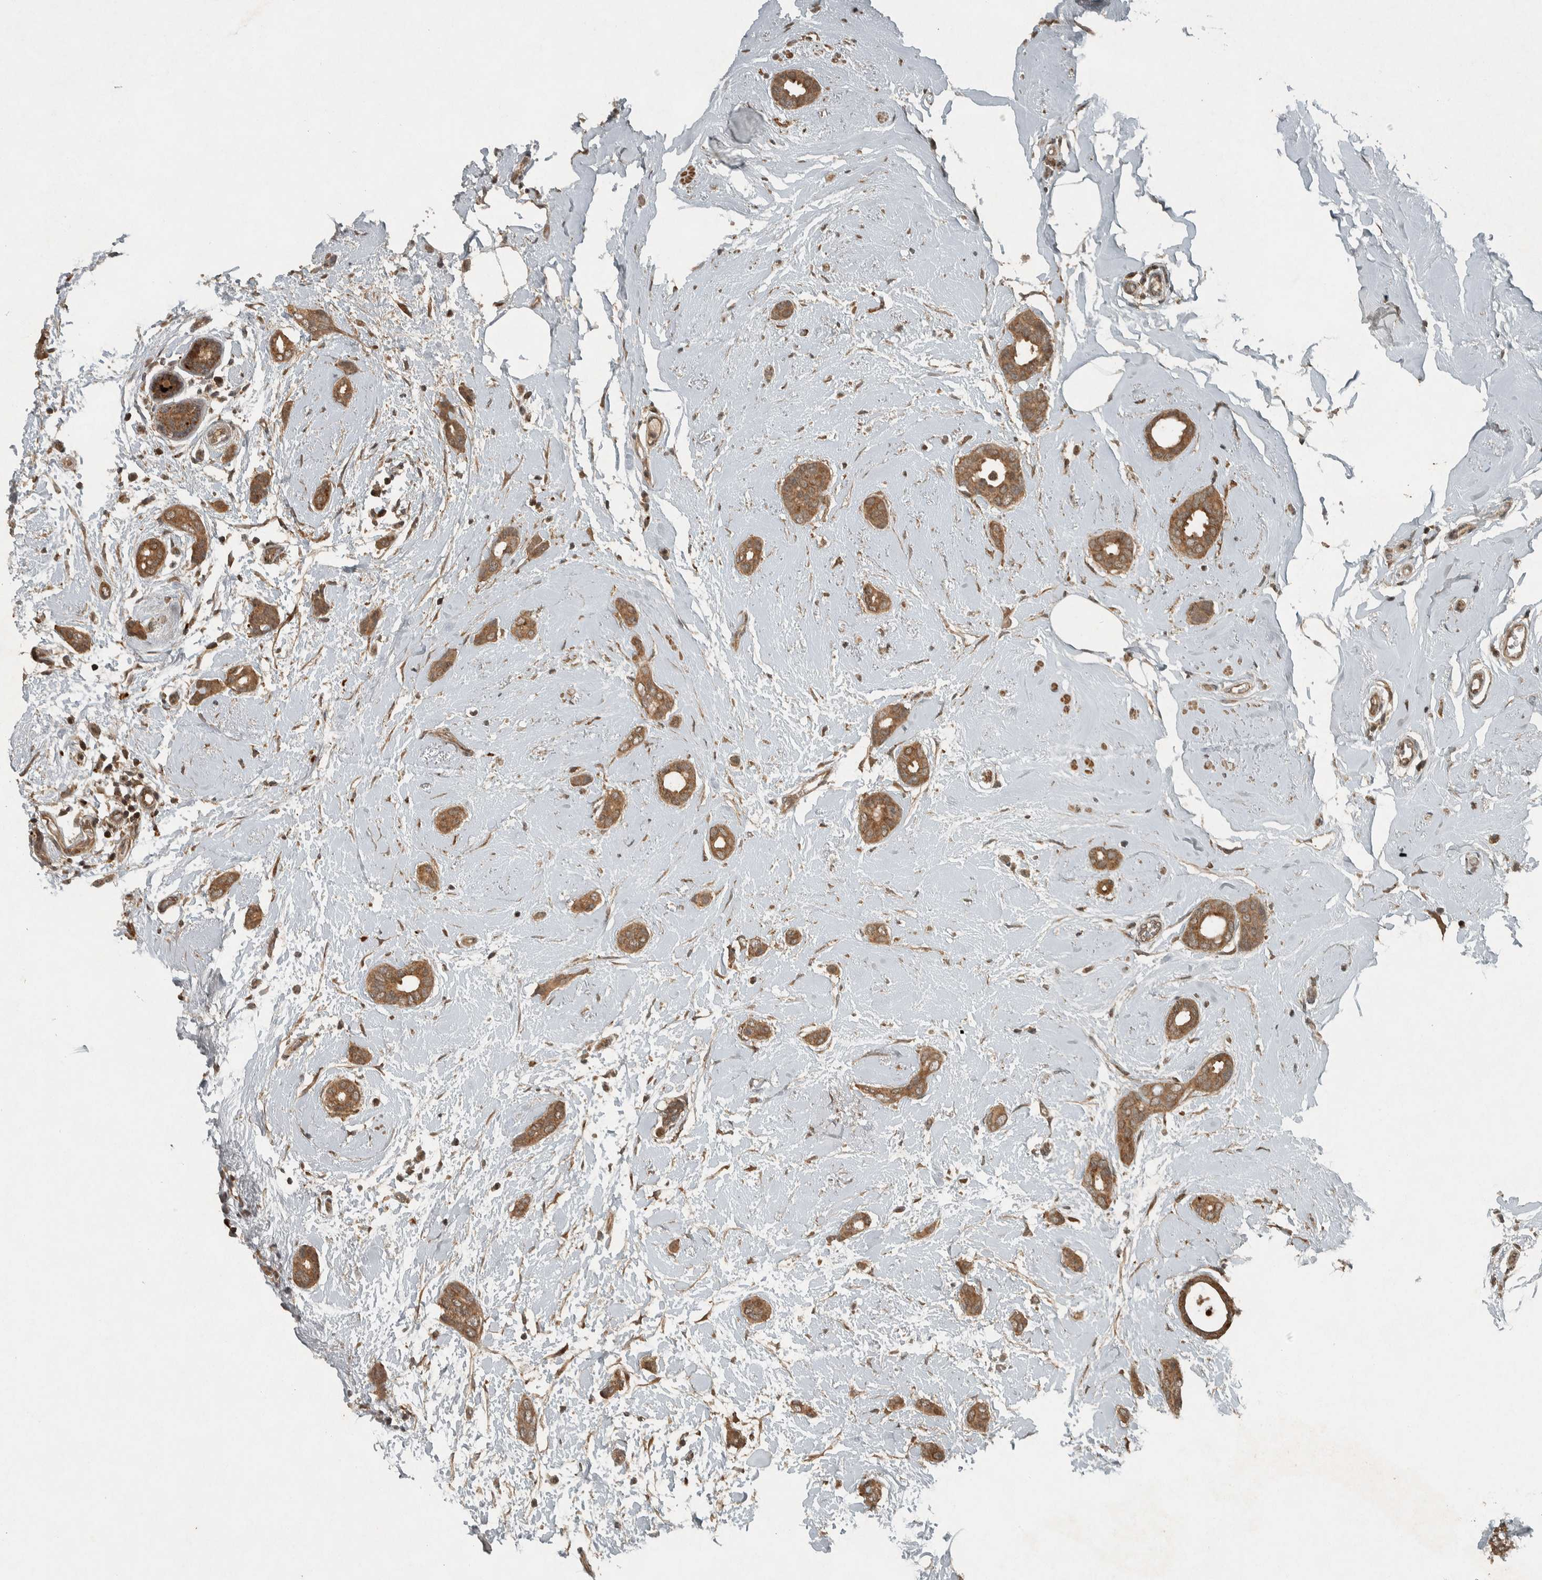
{"staining": {"intensity": "moderate", "quantity": ">75%", "location": "cytoplasmic/membranous"}, "tissue": "breast cancer", "cell_type": "Tumor cells", "image_type": "cancer", "snomed": [{"axis": "morphology", "description": "Duct carcinoma"}, {"axis": "topography", "description": "Breast"}], "caption": "Immunohistochemical staining of human breast cancer (invasive ductal carcinoma) exhibits moderate cytoplasmic/membranous protein expression in approximately >75% of tumor cells.", "gene": "KIFAP3", "patient": {"sex": "female", "age": 55}}